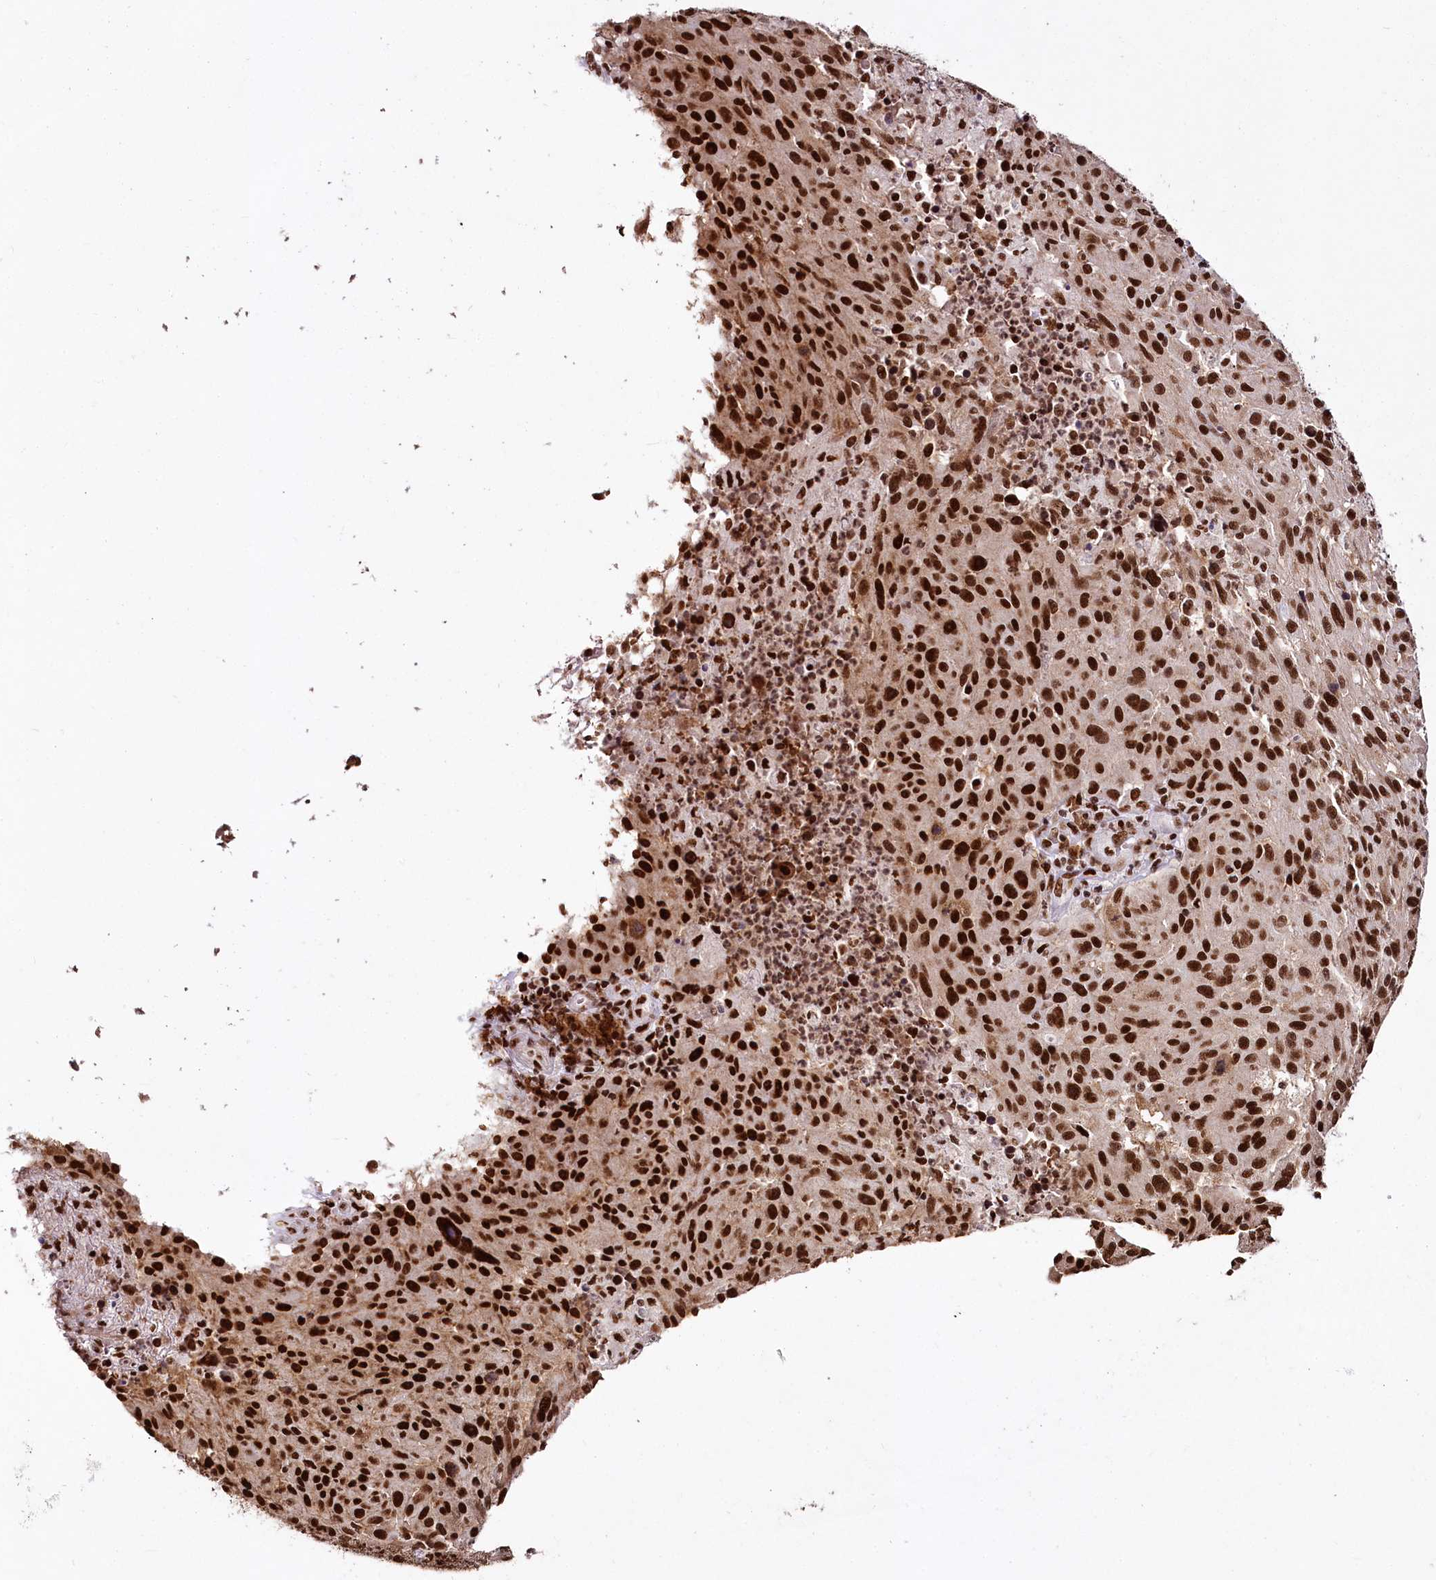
{"staining": {"intensity": "strong", "quantity": ">75%", "location": "nuclear"}, "tissue": "melanoma", "cell_type": "Tumor cells", "image_type": "cancer", "snomed": [{"axis": "morphology", "description": "Malignant melanoma, NOS"}, {"axis": "topography", "description": "Skin"}], "caption": "Tumor cells exhibit high levels of strong nuclear positivity in approximately >75% of cells in melanoma. The staining was performed using DAB (3,3'-diaminobenzidine) to visualize the protein expression in brown, while the nuclei were stained in blue with hematoxylin (Magnification: 20x).", "gene": "SMARCE1", "patient": {"sex": "male", "age": 53}}